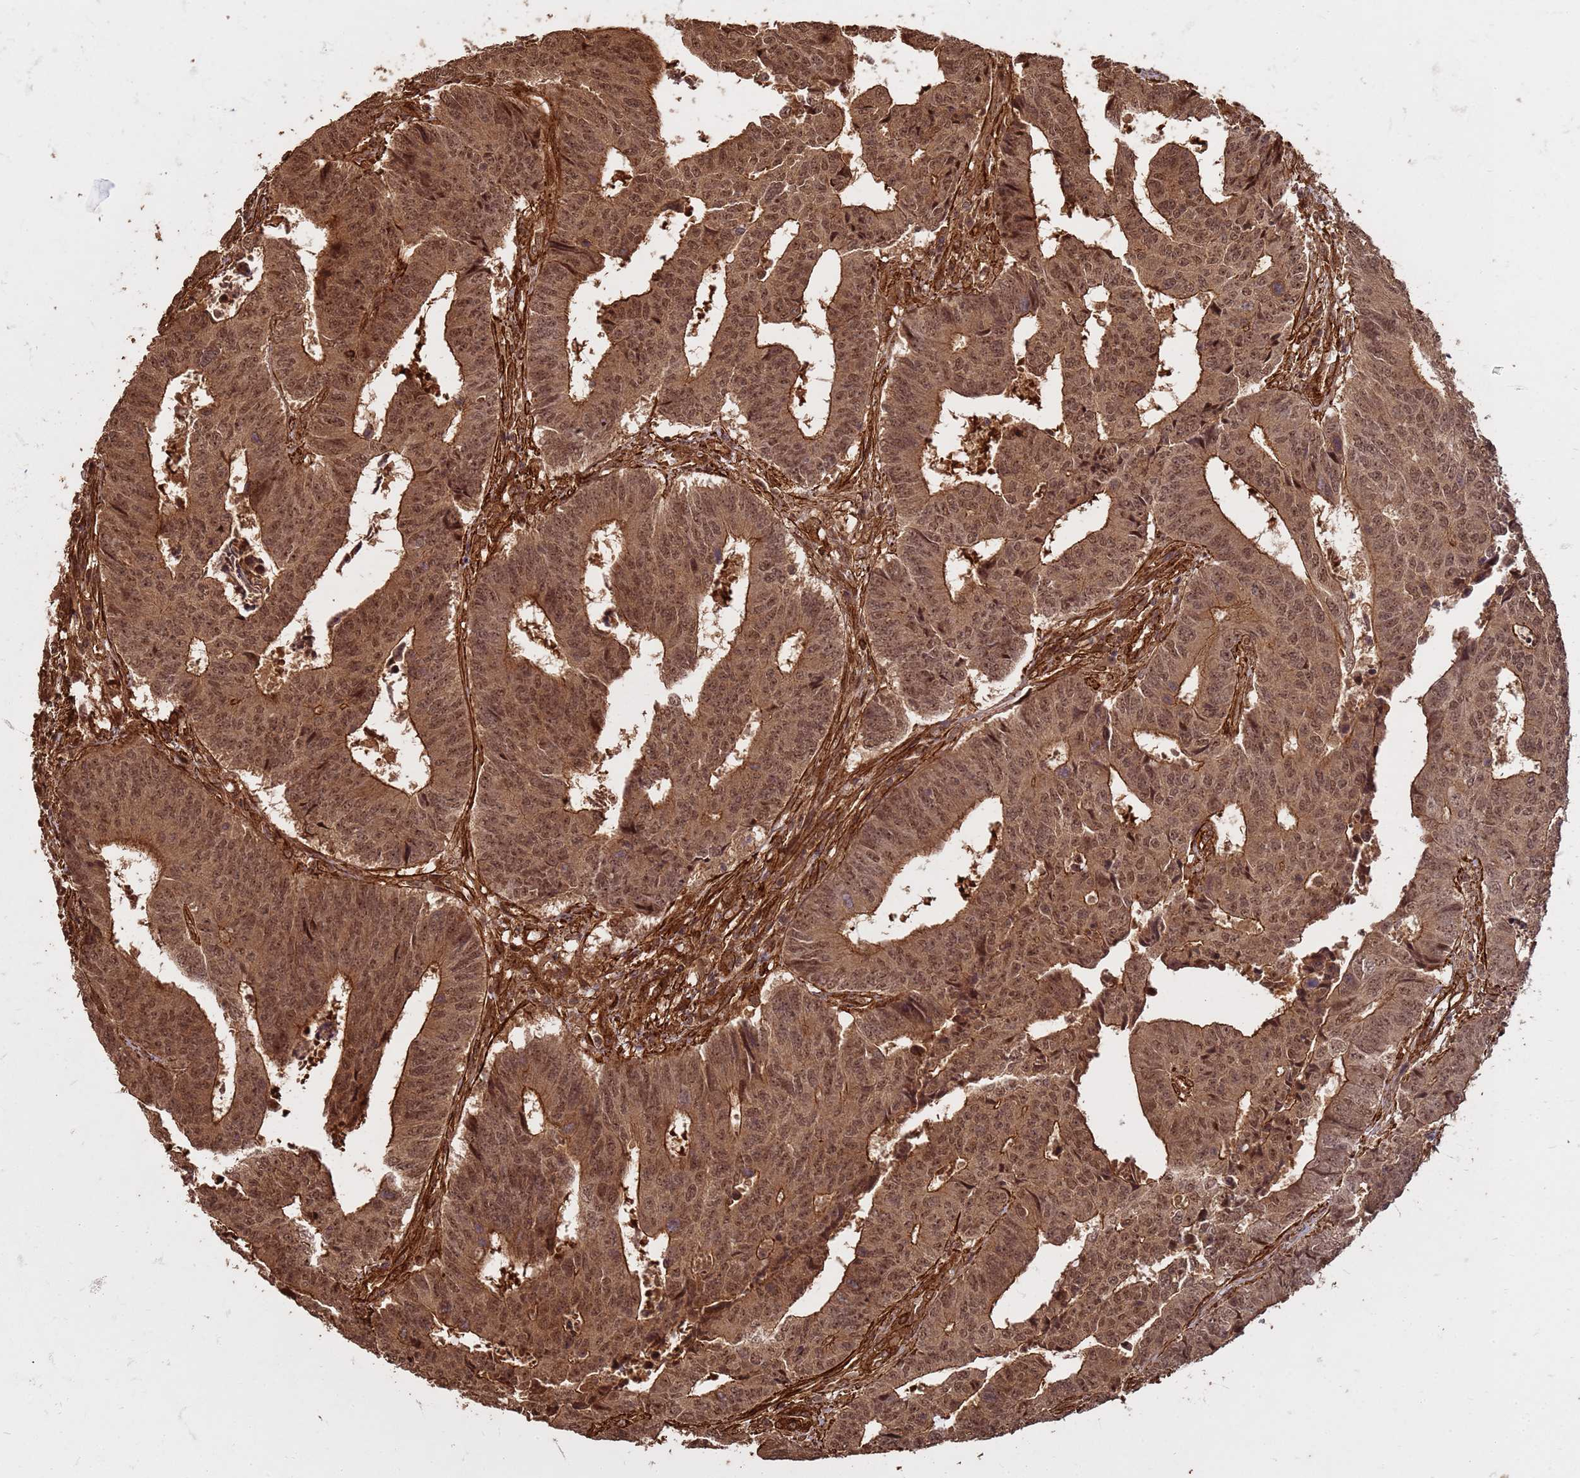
{"staining": {"intensity": "moderate", "quantity": ">75%", "location": "cytoplasmic/membranous,nuclear"}, "tissue": "colorectal cancer", "cell_type": "Tumor cells", "image_type": "cancer", "snomed": [{"axis": "morphology", "description": "Adenocarcinoma, NOS"}, {"axis": "topography", "description": "Rectum"}], "caption": "Colorectal adenocarcinoma stained with IHC exhibits moderate cytoplasmic/membranous and nuclear positivity in approximately >75% of tumor cells.", "gene": "KIF26A", "patient": {"sex": "male", "age": 84}}